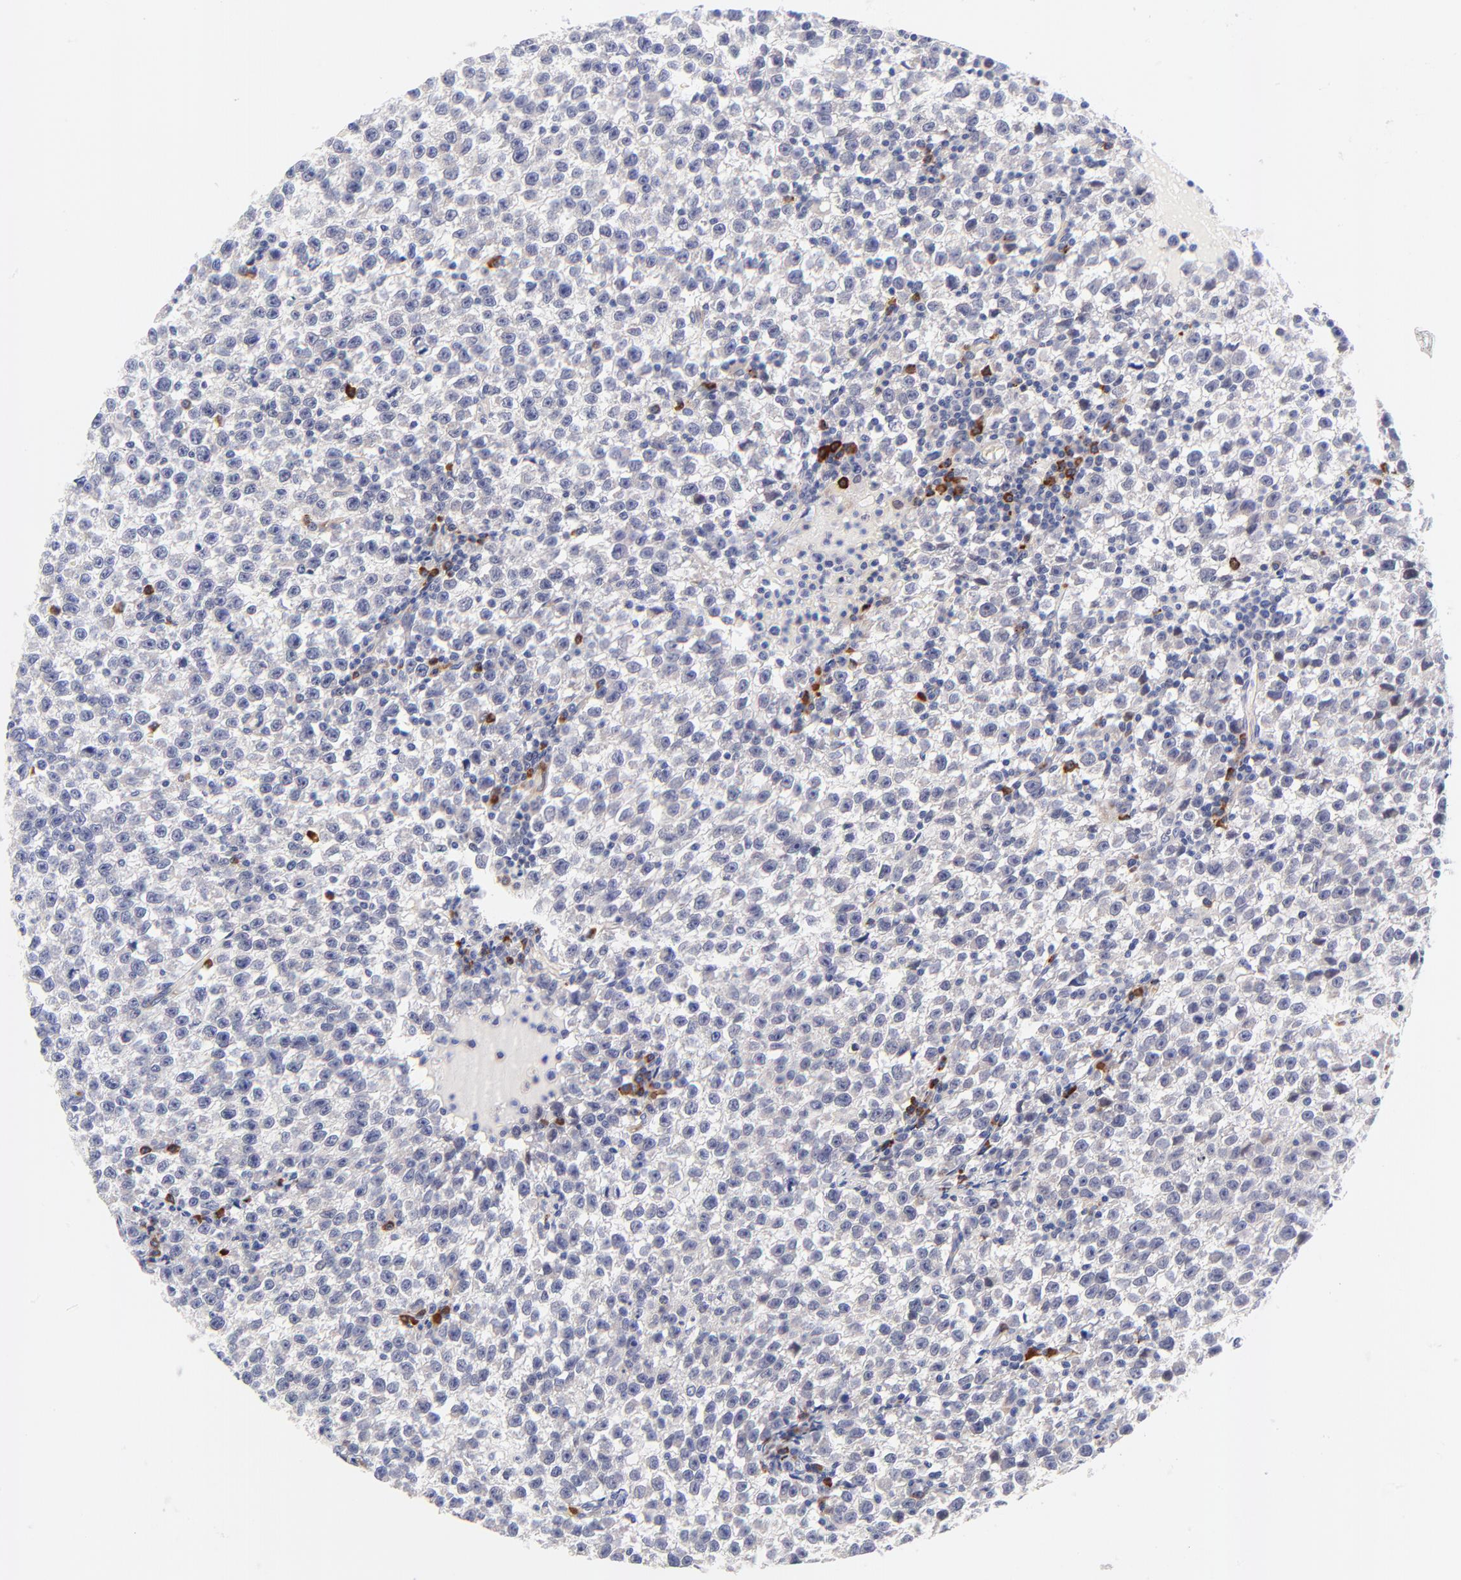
{"staining": {"intensity": "negative", "quantity": "none", "location": "none"}, "tissue": "testis cancer", "cell_type": "Tumor cells", "image_type": "cancer", "snomed": [{"axis": "morphology", "description": "Seminoma, NOS"}, {"axis": "topography", "description": "Testis"}], "caption": "Protein analysis of testis cancer (seminoma) exhibits no significant positivity in tumor cells.", "gene": "AFF2", "patient": {"sex": "male", "age": 35}}